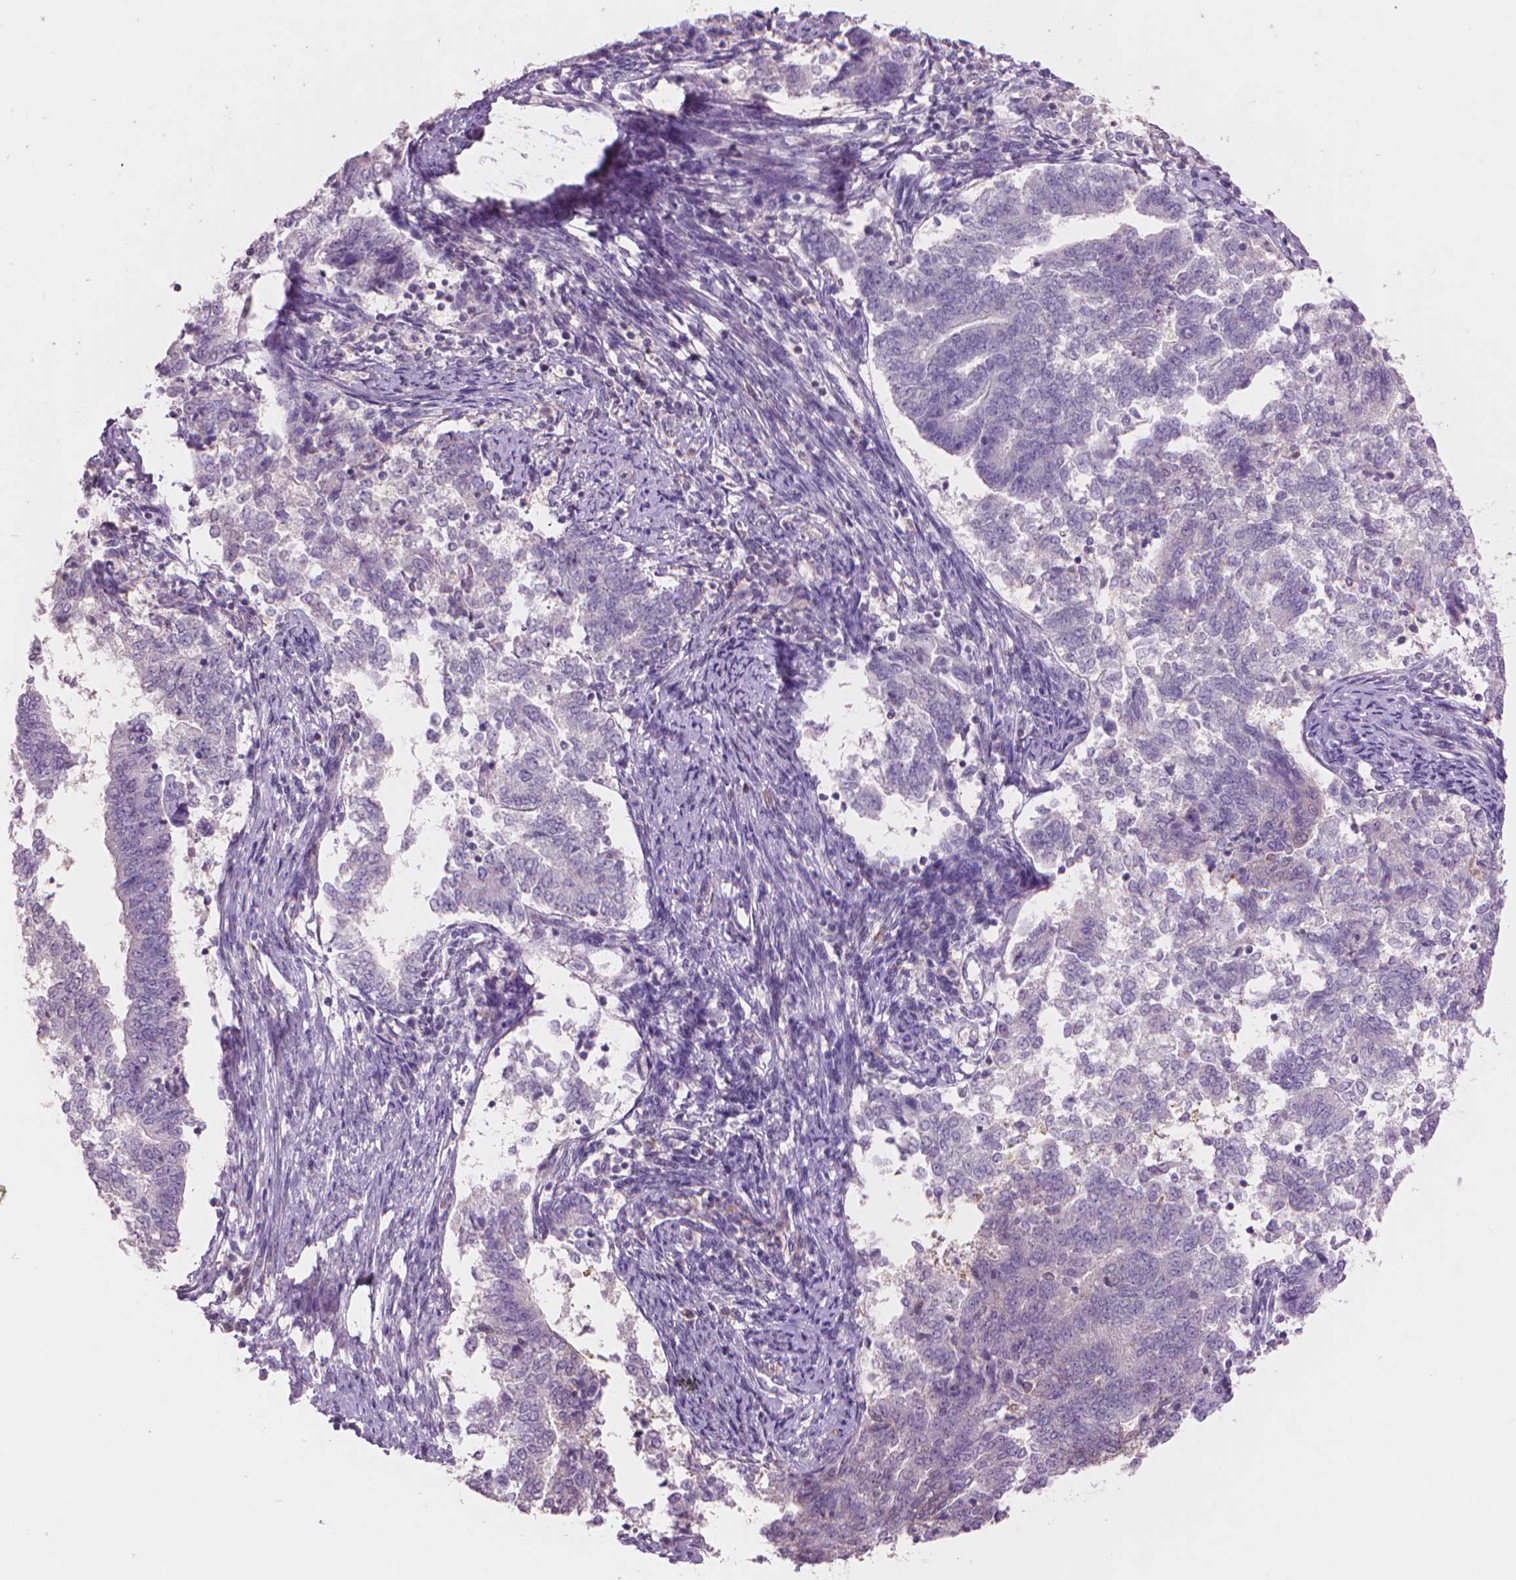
{"staining": {"intensity": "negative", "quantity": "none", "location": "none"}, "tissue": "endometrial cancer", "cell_type": "Tumor cells", "image_type": "cancer", "snomed": [{"axis": "morphology", "description": "Adenocarcinoma, NOS"}, {"axis": "topography", "description": "Endometrium"}], "caption": "DAB immunohistochemical staining of adenocarcinoma (endometrial) displays no significant positivity in tumor cells.", "gene": "ENO2", "patient": {"sex": "female", "age": 65}}